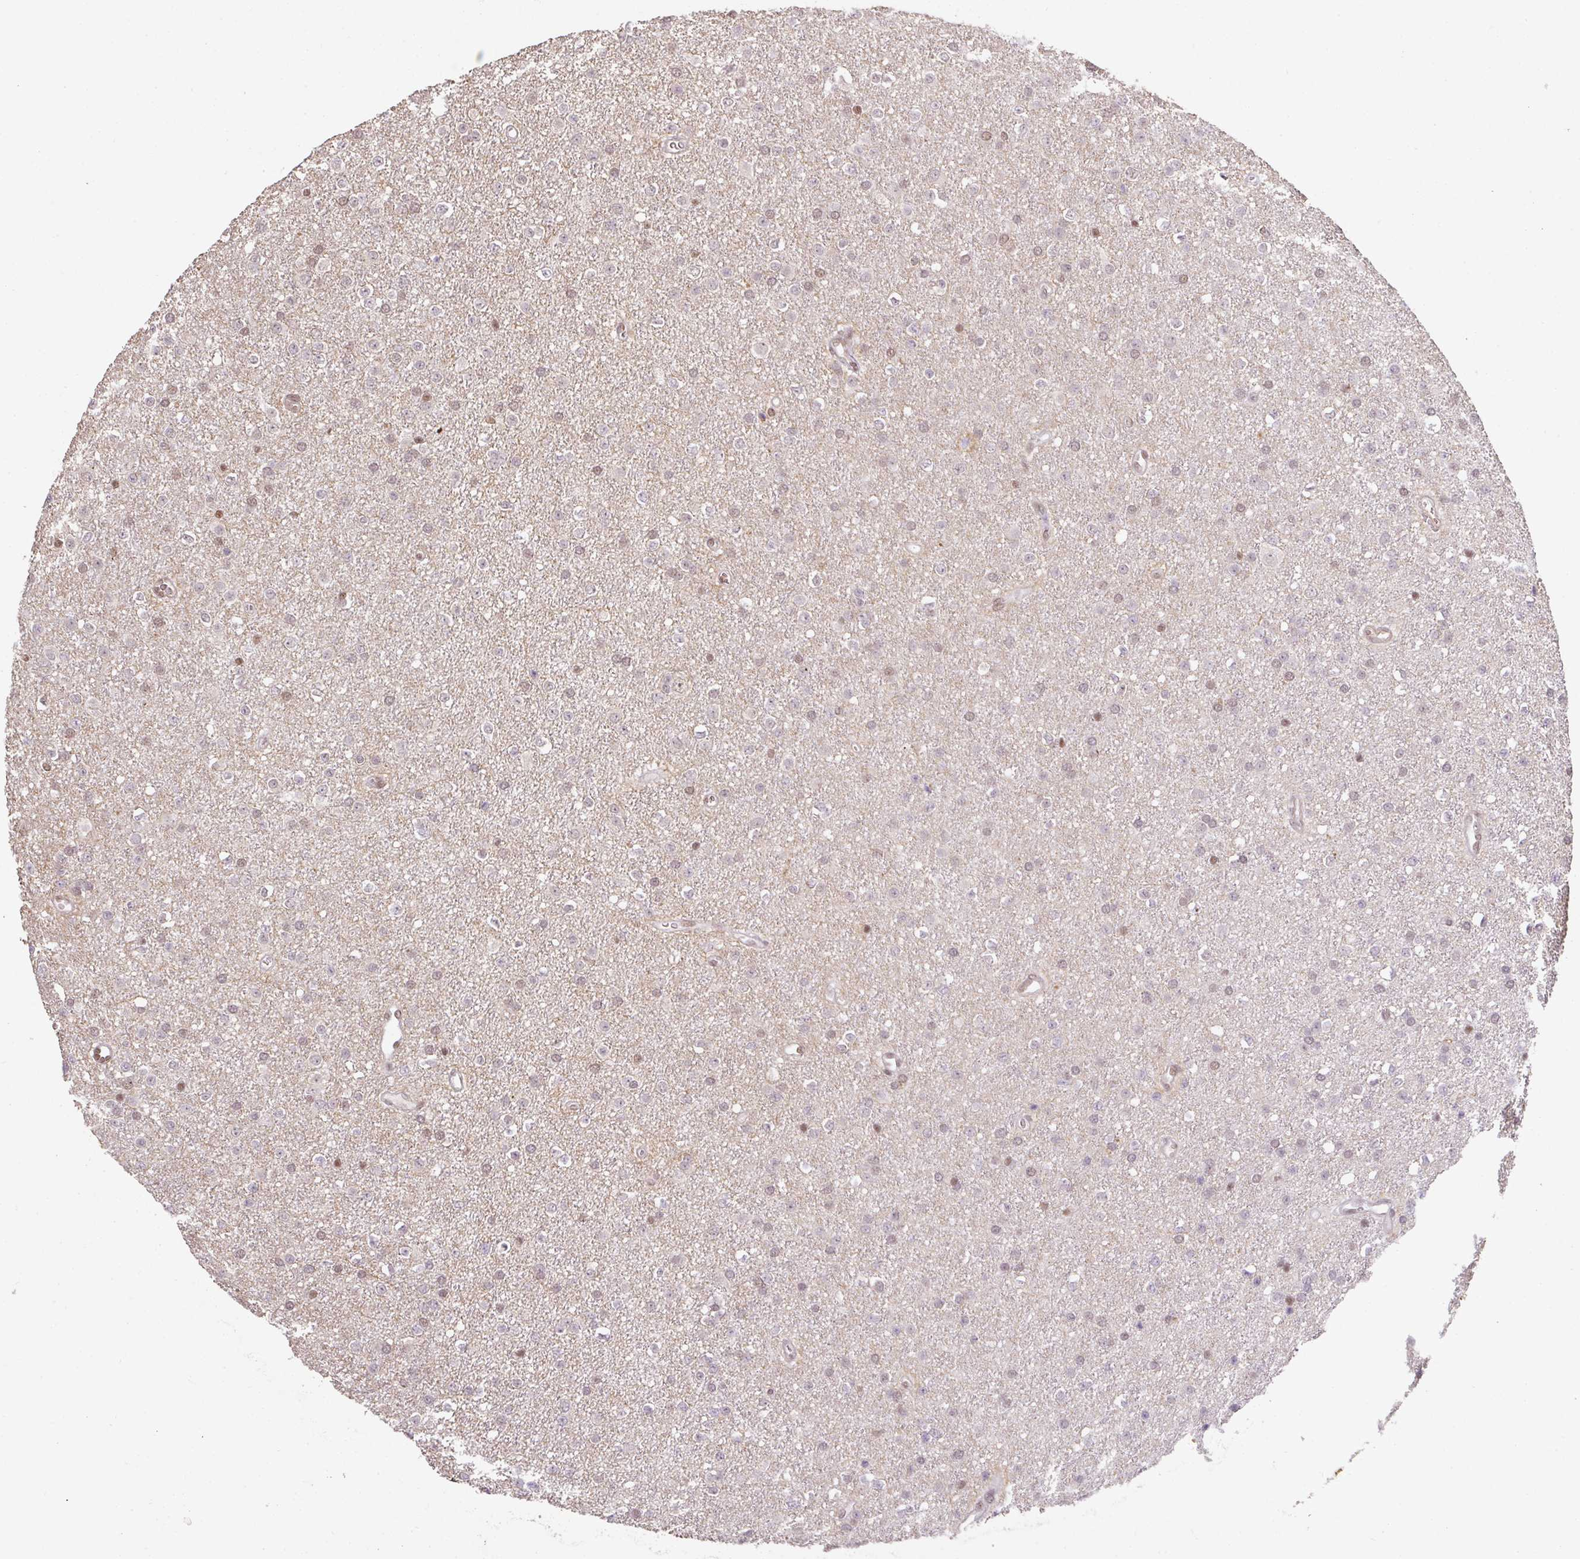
{"staining": {"intensity": "weak", "quantity": "25%-75%", "location": "nuclear"}, "tissue": "glioma", "cell_type": "Tumor cells", "image_type": "cancer", "snomed": [{"axis": "morphology", "description": "Glioma, malignant, Low grade"}, {"axis": "topography", "description": "Brain"}], "caption": "Protein expression analysis of human malignant low-grade glioma reveals weak nuclear positivity in about 25%-75% of tumor cells.", "gene": "GPRIN2", "patient": {"sex": "female", "age": 34}}